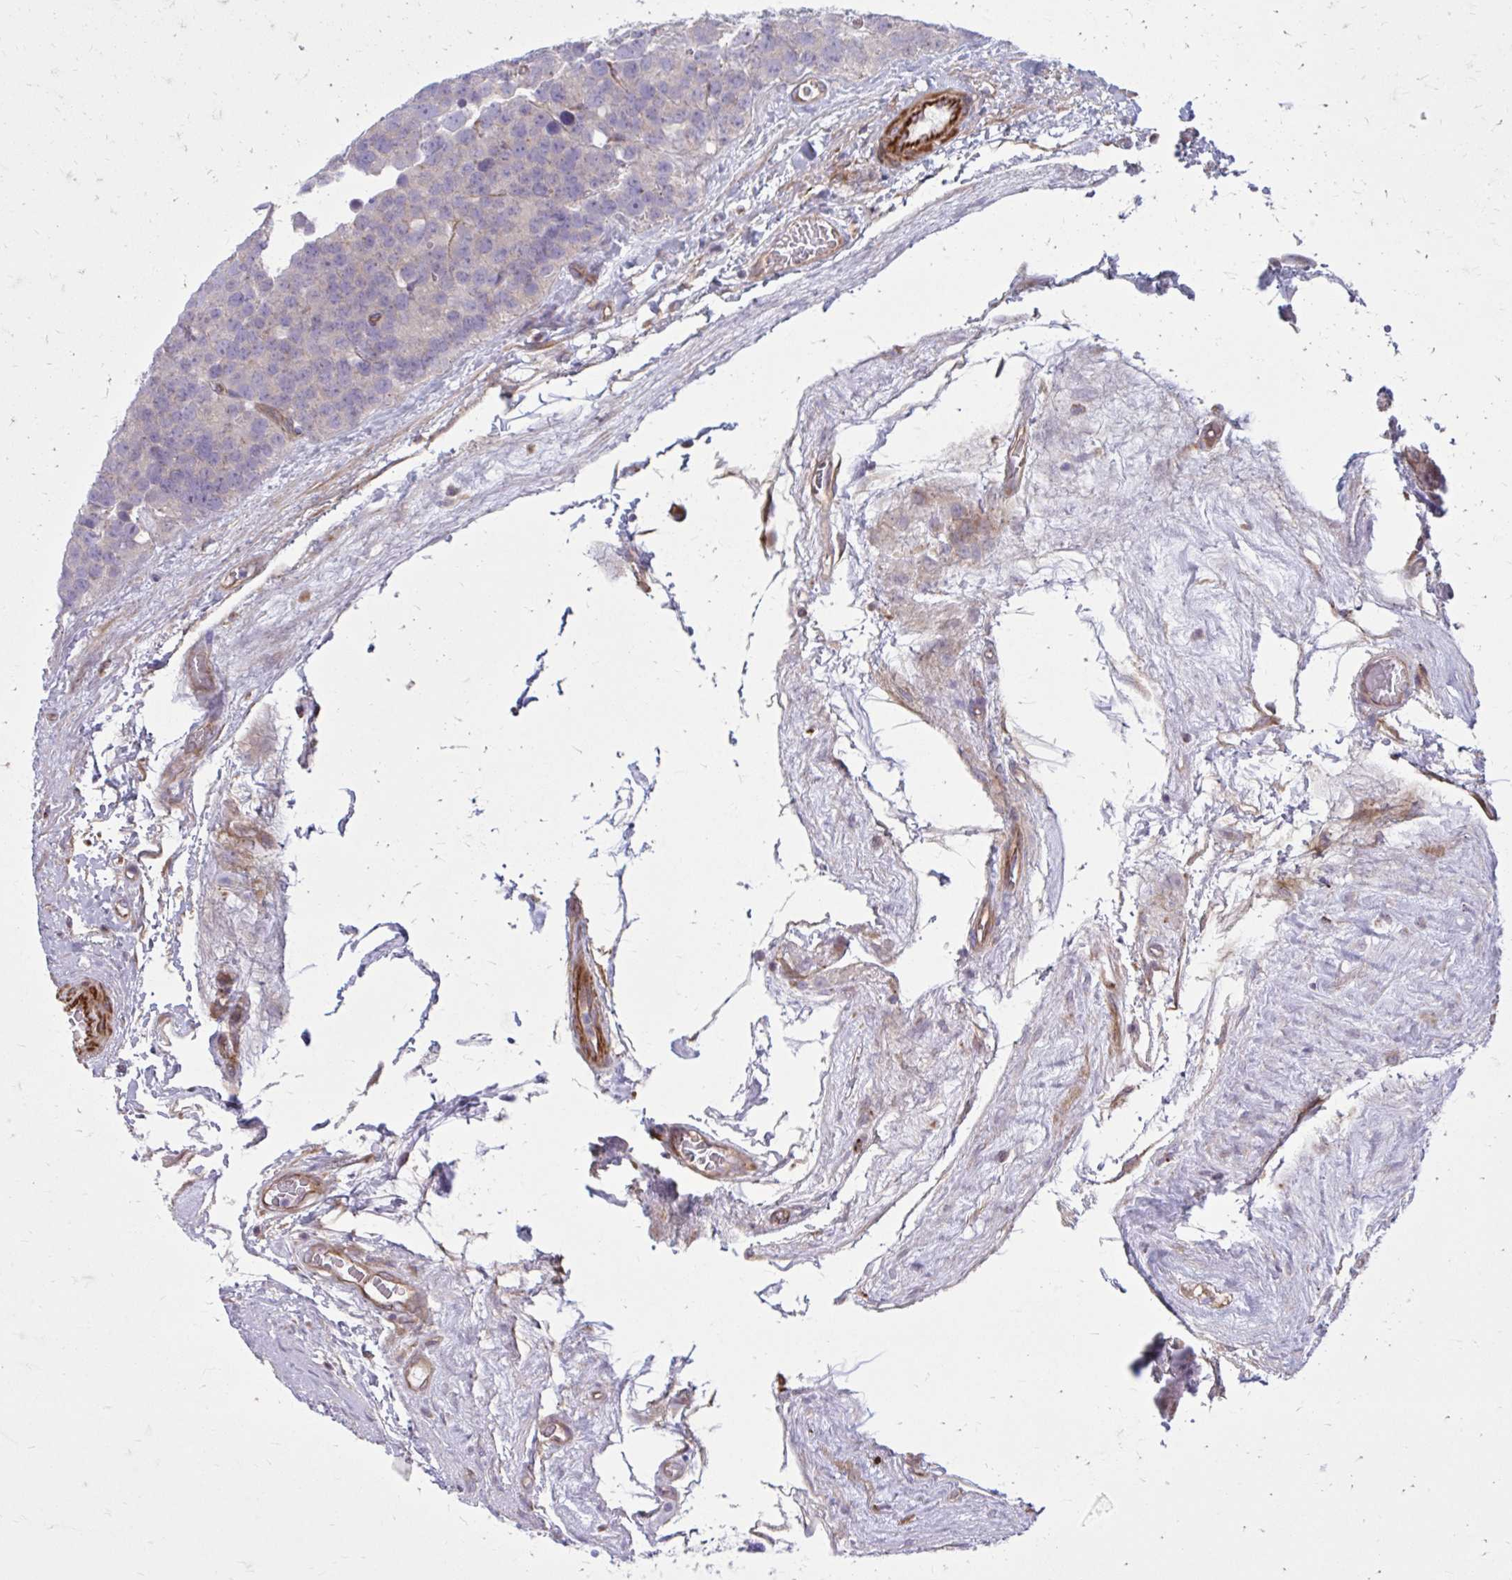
{"staining": {"intensity": "negative", "quantity": "none", "location": "none"}, "tissue": "testis cancer", "cell_type": "Tumor cells", "image_type": "cancer", "snomed": [{"axis": "morphology", "description": "Seminoma, NOS"}, {"axis": "topography", "description": "Testis"}], "caption": "Immunohistochemistry micrograph of neoplastic tissue: human seminoma (testis) stained with DAB demonstrates no significant protein expression in tumor cells.", "gene": "FAP", "patient": {"sex": "male", "age": 71}}